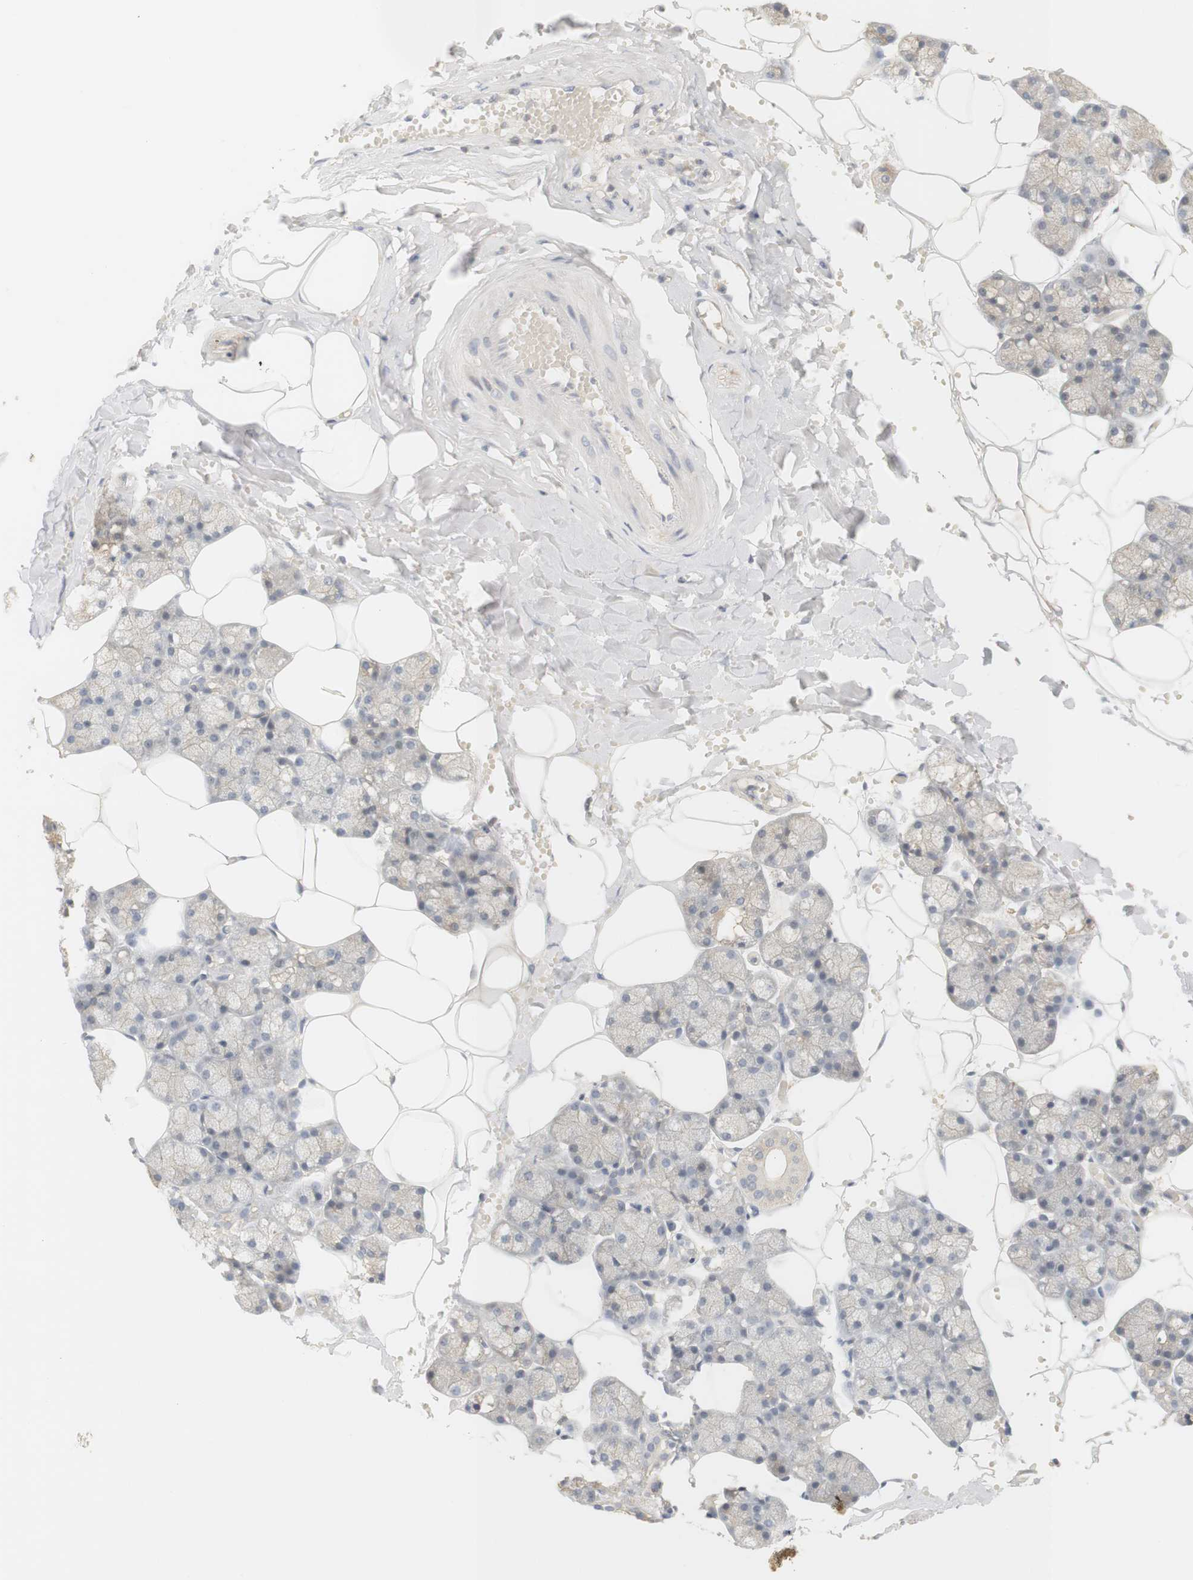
{"staining": {"intensity": "weak", "quantity": "<25%", "location": "cytoplasmic/membranous"}, "tissue": "salivary gland", "cell_type": "Glandular cells", "image_type": "normal", "snomed": [{"axis": "morphology", "description": "Normal tissue, NOS"}, {"axis": "topography", "description": "Salivary gland"}], "caption": "Immunohistochemistry of unremarkable human salivary gland reveals no expression in glandular cells.", "gene": "RTN3", "patient": {"sex": "male", "age": 62}}